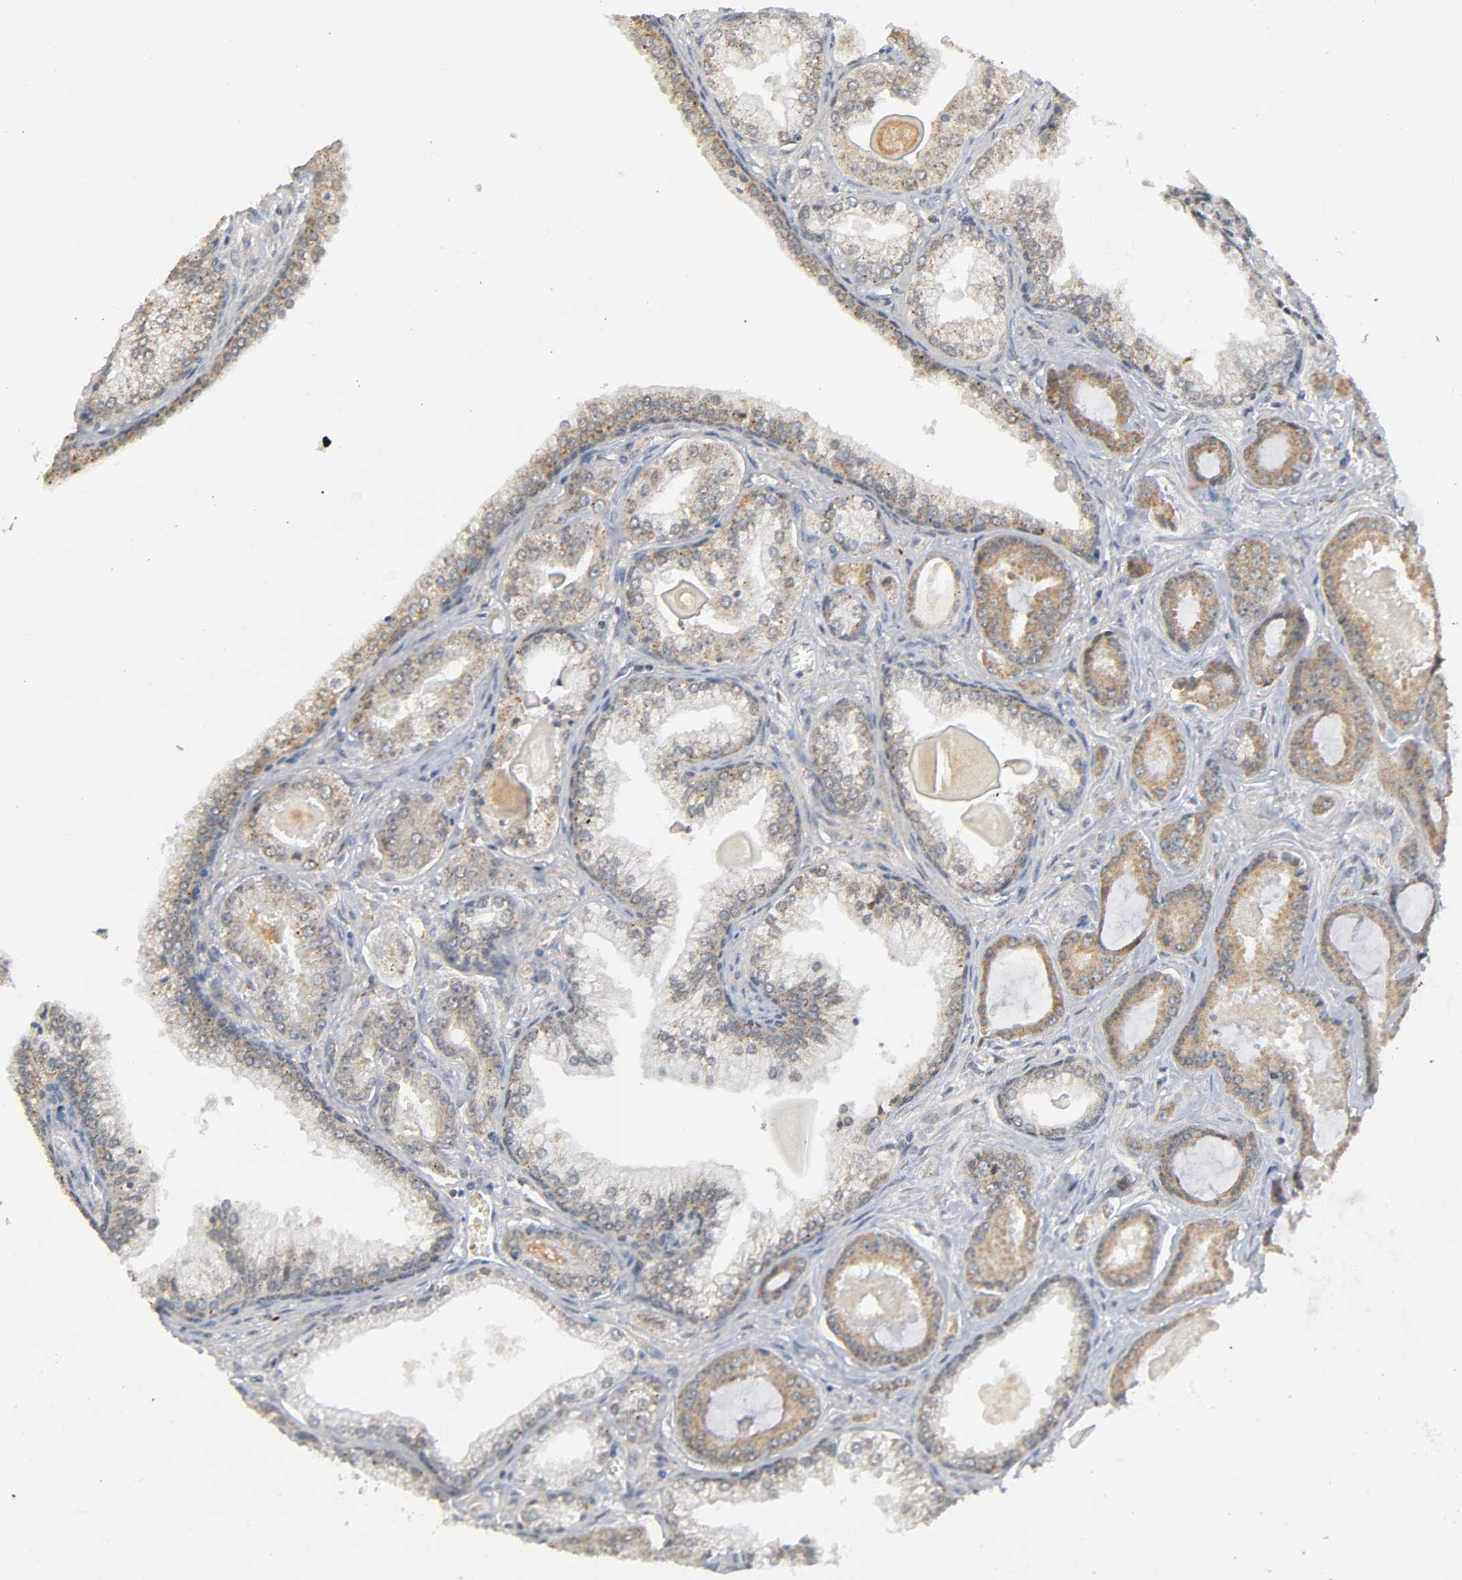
{"staining": {"intensity": "moderate", "quantity": "25%-75%", "location": "cytoplasmic/membranous,nuclear"}, "tissue": "prostate cancer", "cell_type": "Tumor cells", "image_type": "cancer", "snomed": [{"axis": "morphology", "description": "Adenocarcinoma, Low grade"}, {"axis": "topography", "description": "Prostate"}], "caption": "Human prostate cancer (adenocarcinoma (low-grade)) stained with a protein marker exhibits moderate staining in tumor cells.", "gene": "KAT2B", "patient": {"sex": "male", "age": 59}}